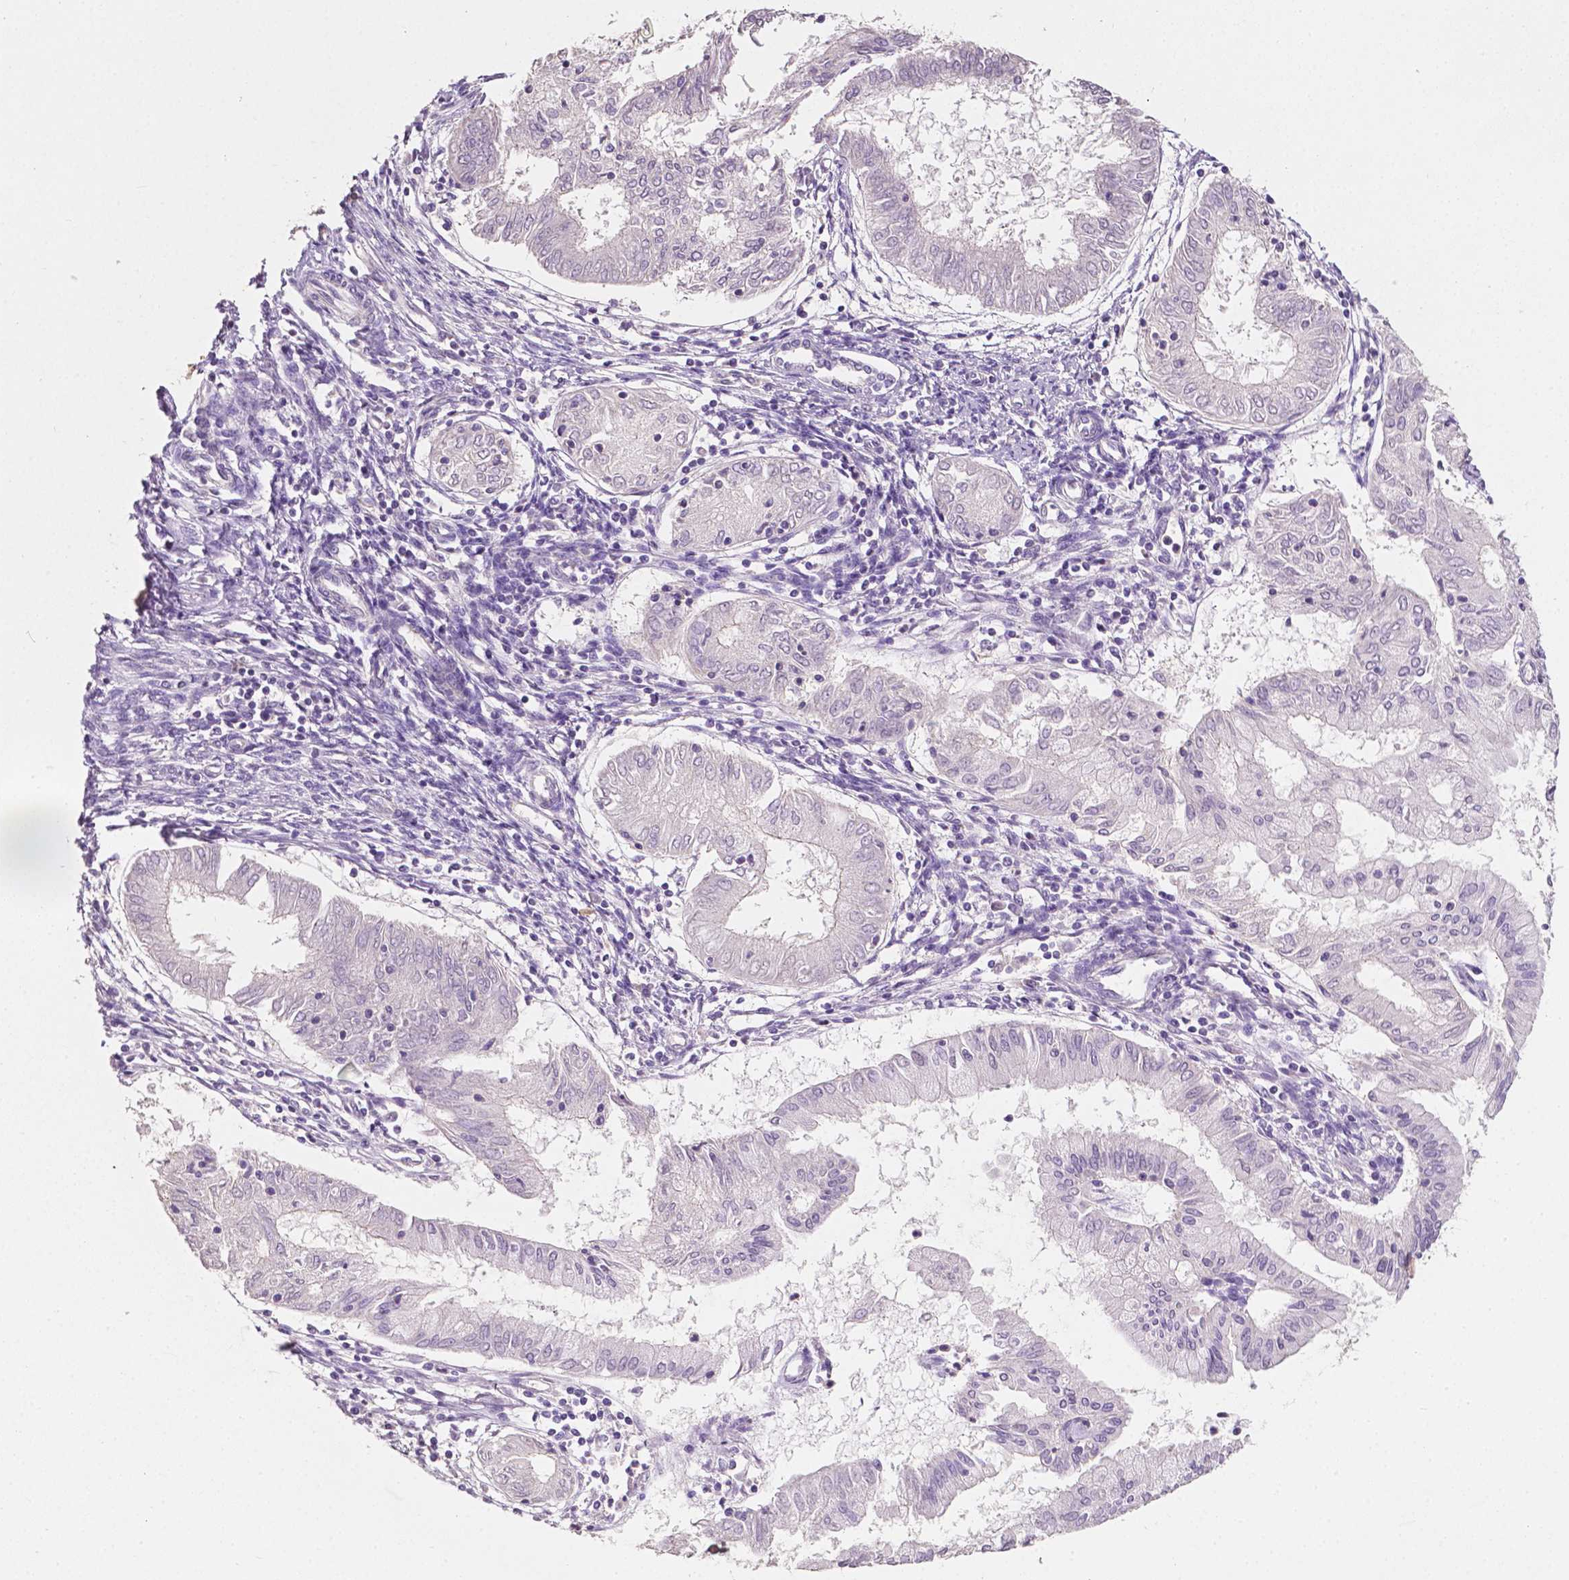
{"staining": {"intensity": "negative", "quantity": "none", "location": "none"}, "tissue": "endometrial cancer", "cell_type": "Tumor cells", "image_type": "cancer", "snomed": [{"axis": "morphology", "description": "Adenocarcinoma, NOS"}, {"axis": "topography", "description": "Endometrium"}], "caption": "A micrograph of adenocarcinoma (endometrial) stained for a protein reveals no brown staining in tumor cells.", "gene": "EGFR", "patient": {"sex": "female", "age": 68}}